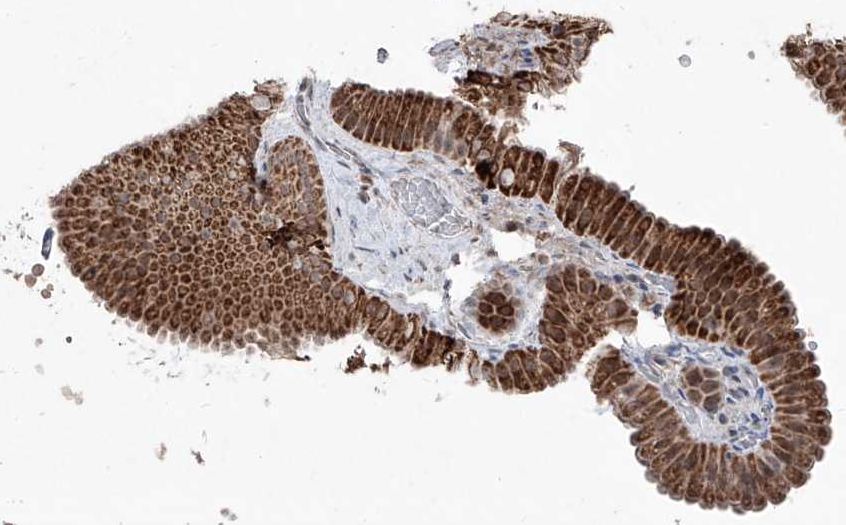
{"staining": {"intensity": "strong", "quantity": ">75%", "location": "cytoplasmic/membranous"}, "tissue": "gallbladder", "cell_type": "Glandular cells", "image_type": "normal", "snomed": [{"axis": "morphology", "description": "Normal tissue, NOS"}, {"axis": "topography", "description": "Gallbladder"}], "caption": "The immunohistochemical stain highlights strong cytoplasmic/membranous expression in glandular cells of unremarkable gallbladder.", "gene": "NDUFB3", "patient": {"sex": "female", "age": 30}}